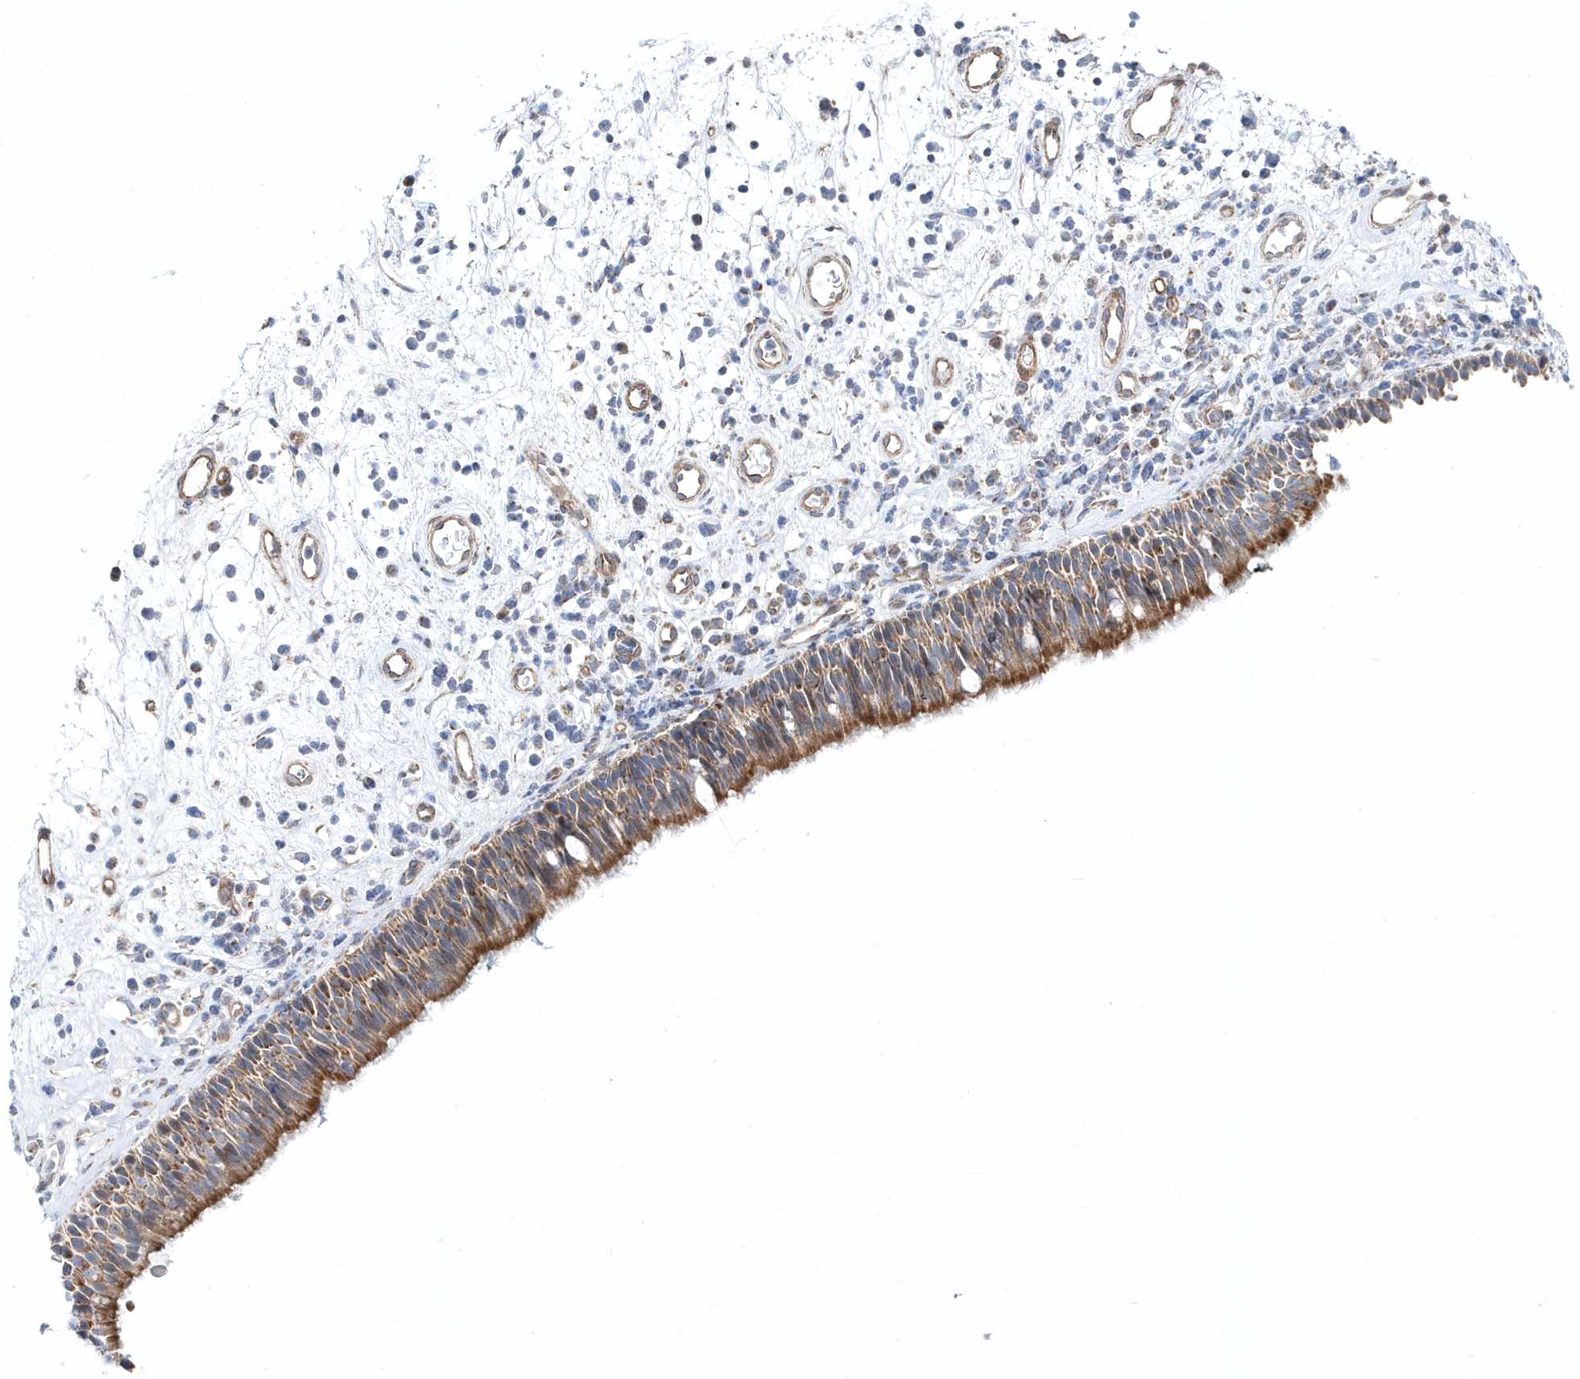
{"staining": {"intensity": "moderate", "quantity": ">75%", "location": "cytoplasmic/membranous"}, "tissue": "nasopharynx", "cell_type": "Respiratory epithelial cells", "image_type": "normal", "snomed": [{"axis": "morphology", "description": "Normal tissue, NOS"}, {"axis": "morphology", "description": "Inflammation, NOS"}, {"axis": "morphology", "description": "Malignant melanoma, Metastatic site"}, {"axis": "topography", "description": "Nasopharynx"}], "caption": "IHC photomicrograph of benign nasopharynx: nasopharynx stained using immunohistochemistry (IHC) reveals medium levels of moderate protein expression localized specifically in the cytoplasmic/membranous of respiratory epithelial cells, appearing as a cytoplasmic/membranous brown color.", "gene": "OPA1", "patient": {"sex": "male", "age": 70}}